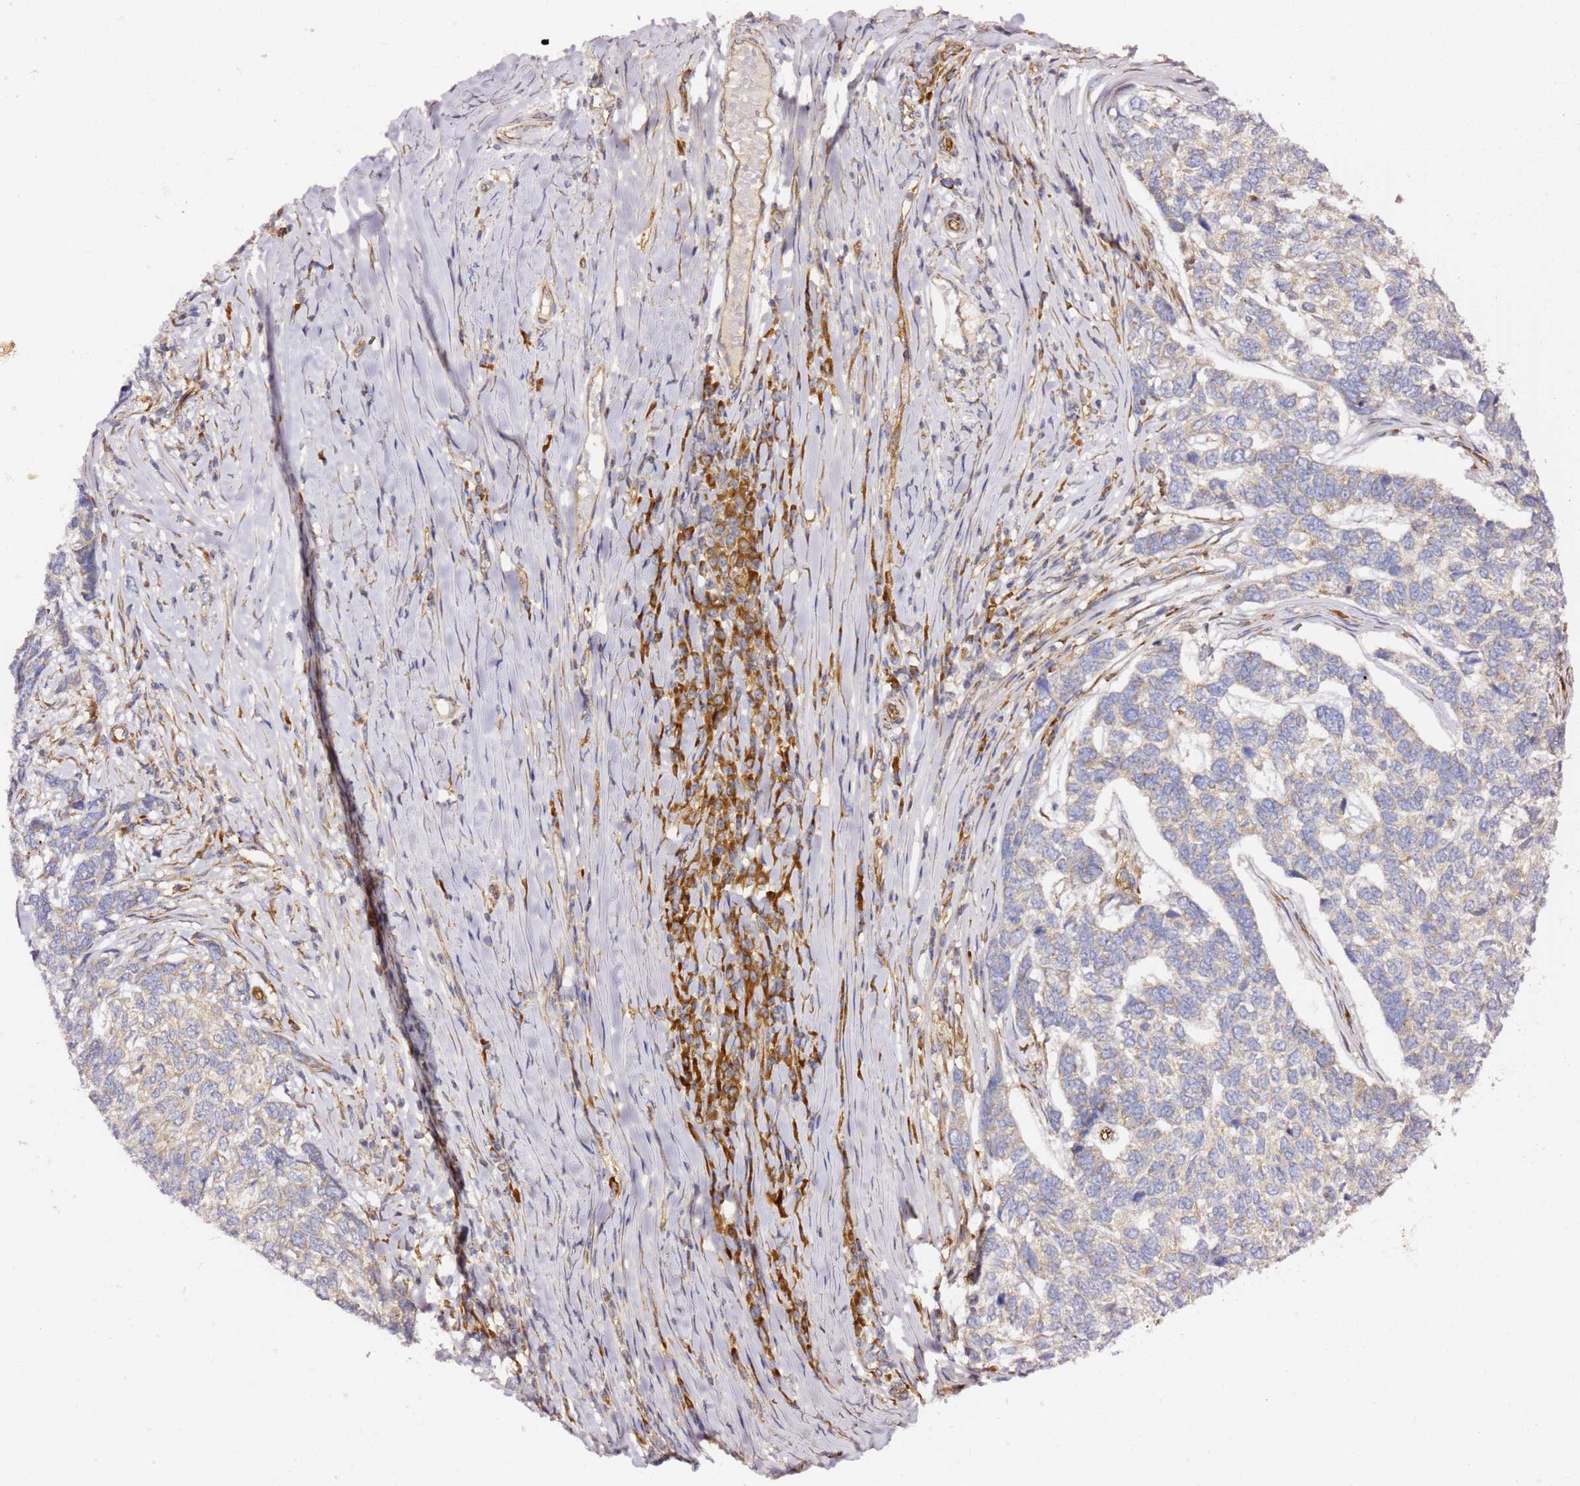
{"staining": {"intensity": "weak", "quantity": "<25%", "location": "cytoplasmic/membranous"}, "tissue": "skin cancer", "cell_type": "Tumor cells", "image_type": "cancer", "snomed": [{"axis": "morphology", "description": "Basal cell carcinoma"}, {"axis": "topography", "description": "Skin"}], "caption": "Tumor cells show no significant protein staining in basal cell carcinoma (skin).", "gene": "KIF7", "patient": {"sex": "female", "age": 65}}